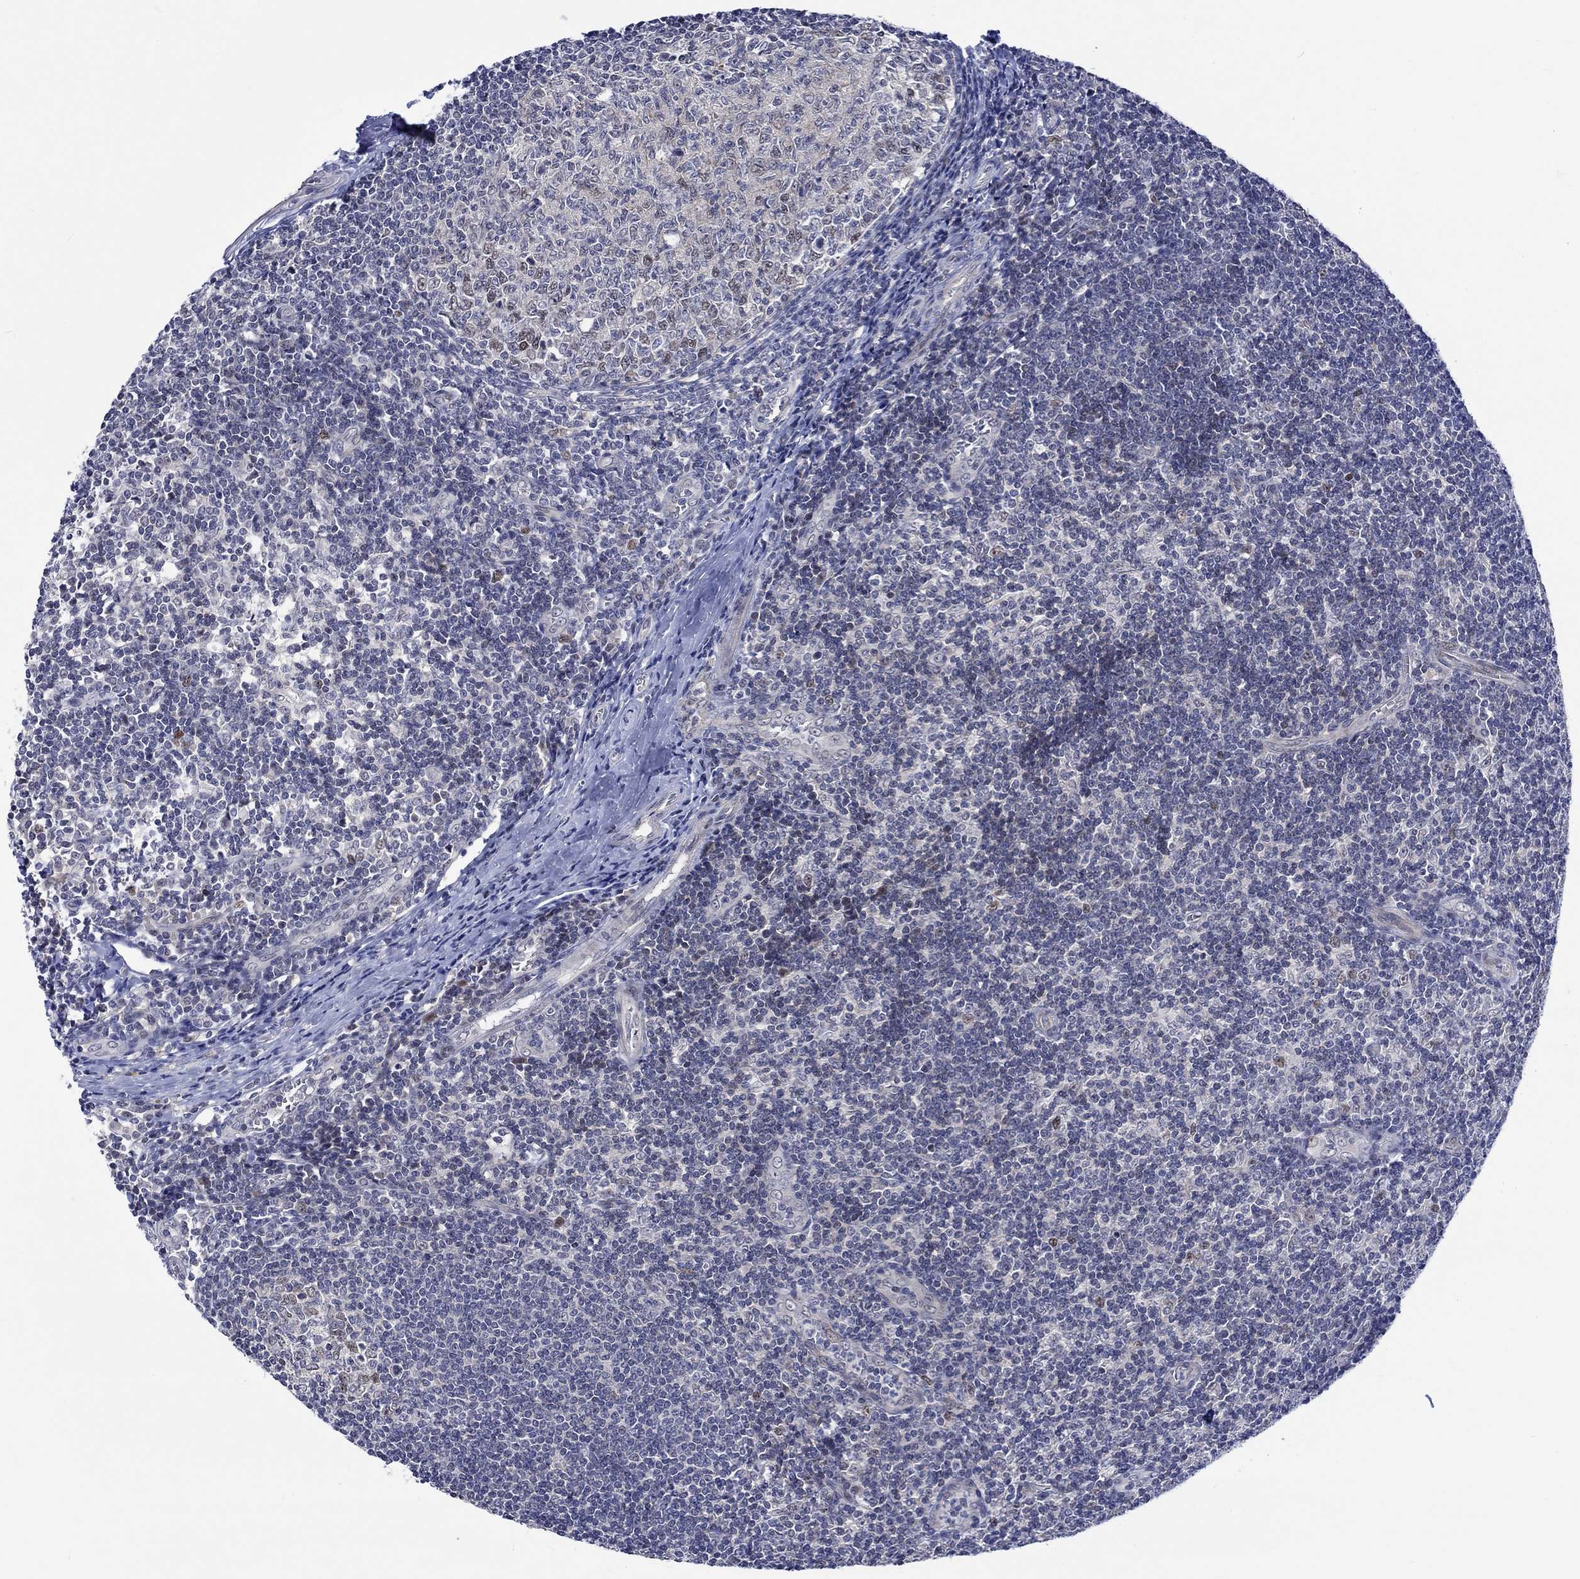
{"staining": {"intensity": "moderate", "quantity": "25%-75%", "location": "nuclear"}, "tissue": "tonsil", "cell_type": "Germinal center cells", "image_type": "normal", "snomed": [{"axis": "morphology", "description": "Normal tissue, NOS"}, {"axis": "topography", "description": "Tonsil"}], "caption": "High-power microscopy captured an immunohistochemistry micrograph of normal tonsil, revealing moderate nuclear expression in about 25%-75% of germinal center cells. Using DAB (3,3'-diaminobenzidine) (brown) and hematoxylin (blue) stains, captured at high magnification using brightfield microscopy.", "gene": "E2F8", "patient": {"sex": "male", "age": 33}}